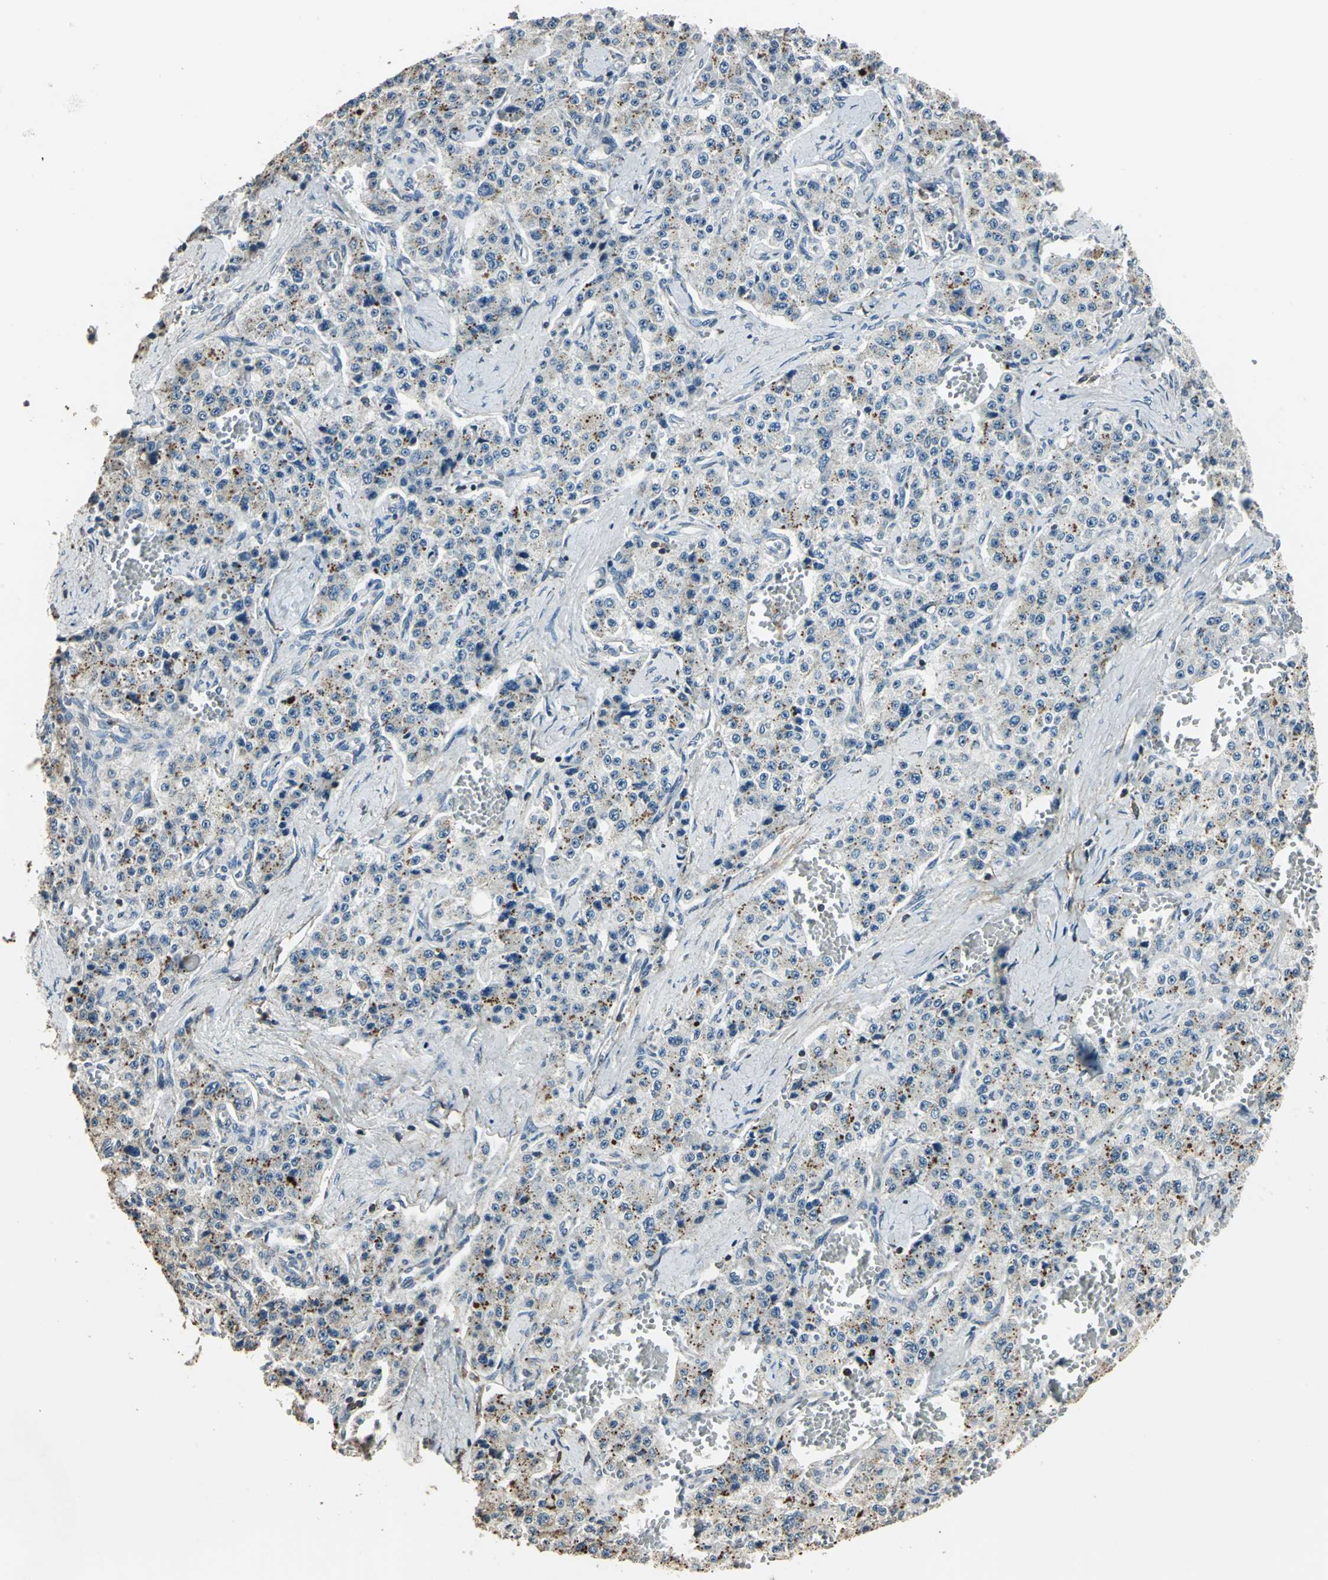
{"staining": {"intensity": "weak", "quantity": "25%-75%", "location": "cytoplasmic/membranous"}, "tissue": "carcinoid", "cell_type": "Tumor cells", "image_type": "cancer", "snomed": [{"axis": "morphology", "description": "Carcinoid, malignant, NOS"}, {"axis": "topography", "description": "Small intestine"}], "caption": "Weak cytoplasmic/membranous expression for a protein is appreciated in about 25%-75% of tumor cells of carcinoid using IHC.", "gene": "DNAJB4", "patient": {"sex": "male", "age": 52}}